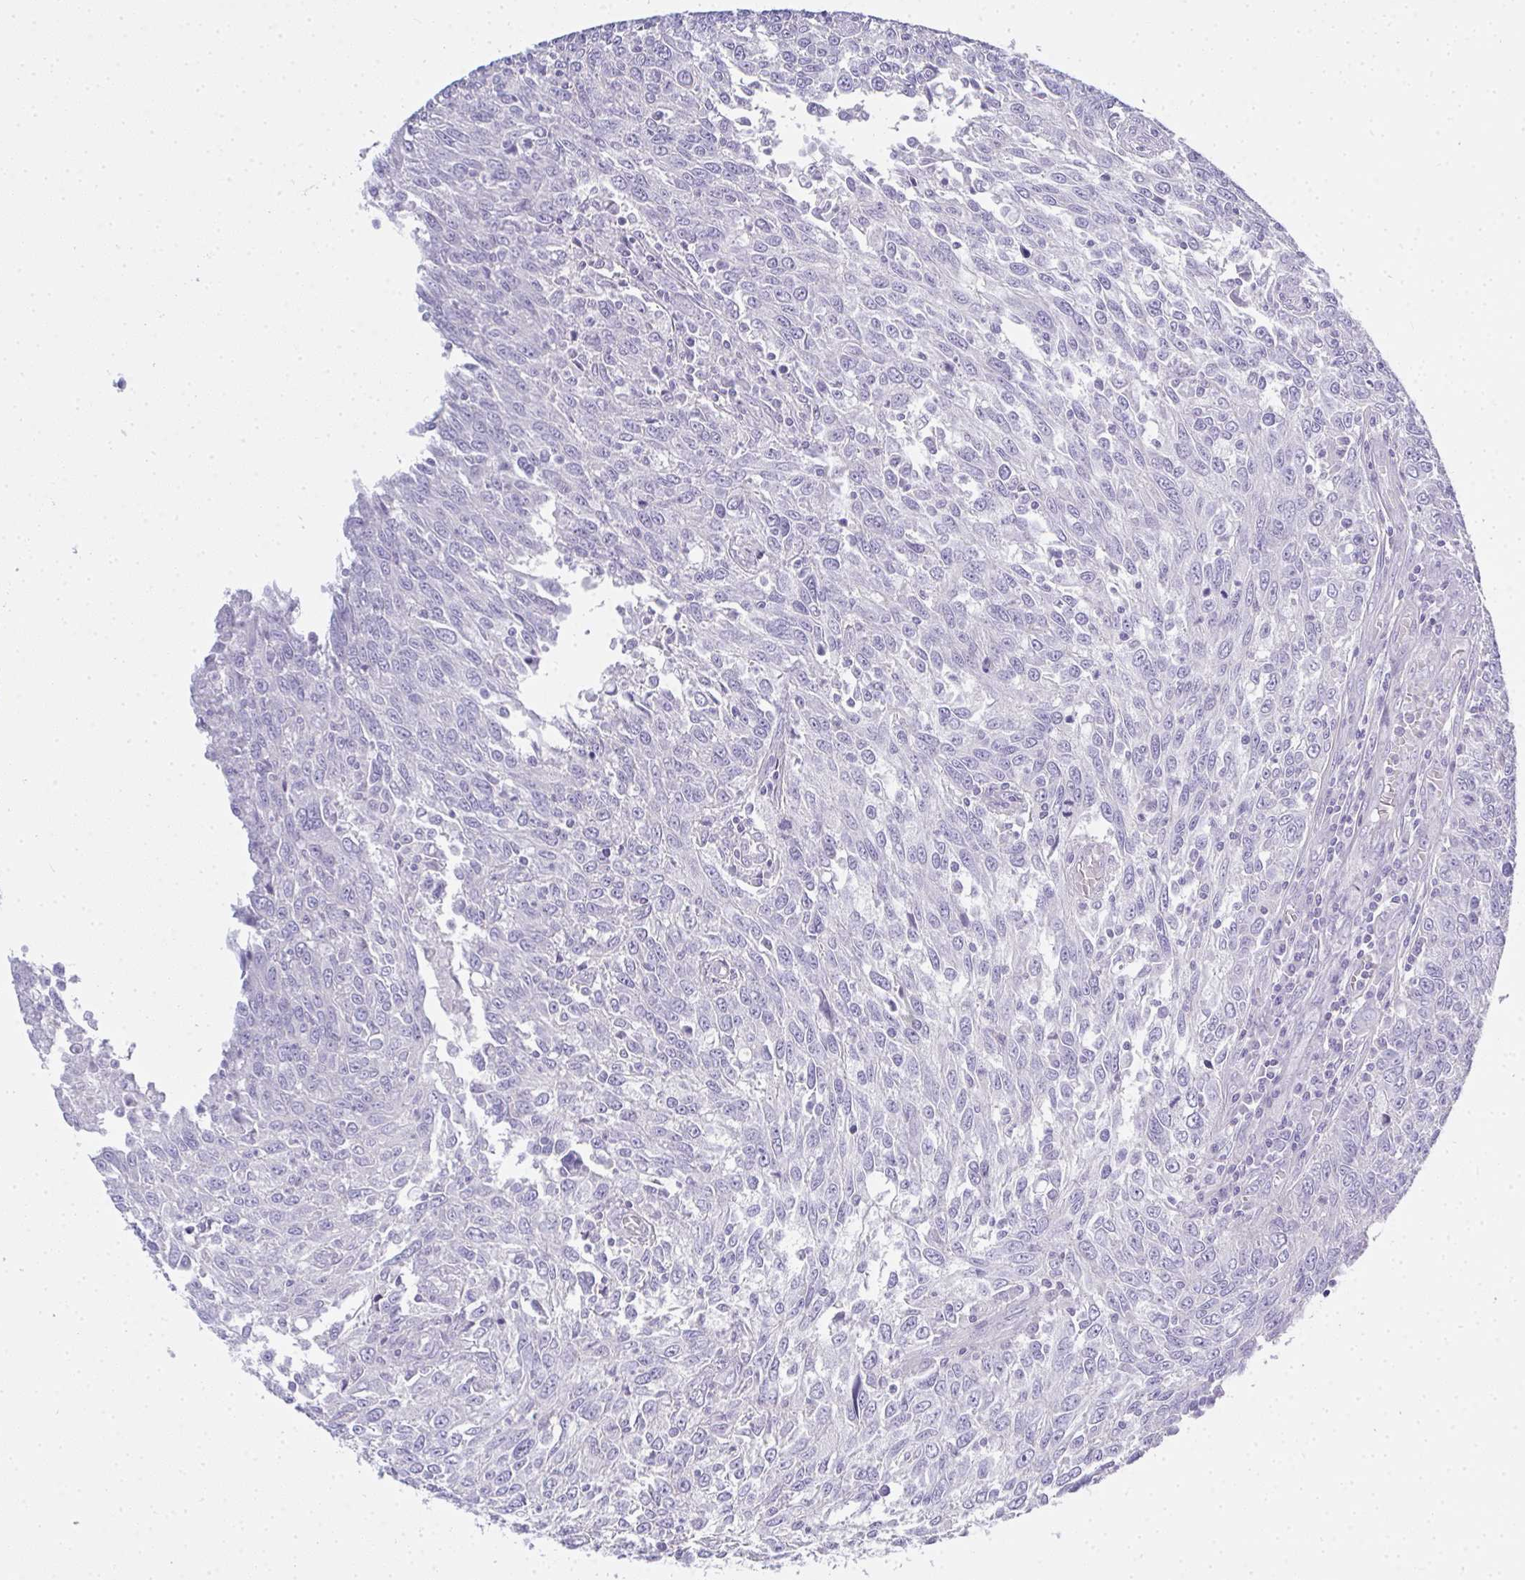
{"staining": {"intensity": "negative", "quantity": "none", "location": "none"}, "tissue": "breast cancer", "cell_type": "Tumor cells", "image_type": "cancer", "snomed": [{"axis": "morphology", "description": "Duct carcinoma"}, {"axis": "topography", "description": "Breast"}], "caption": "Protein analysis of breast cancer demonstrates no significant staining in tumor cells.", "gene": "GSDMB", "patient": {"sex": "female", "age": 50}}